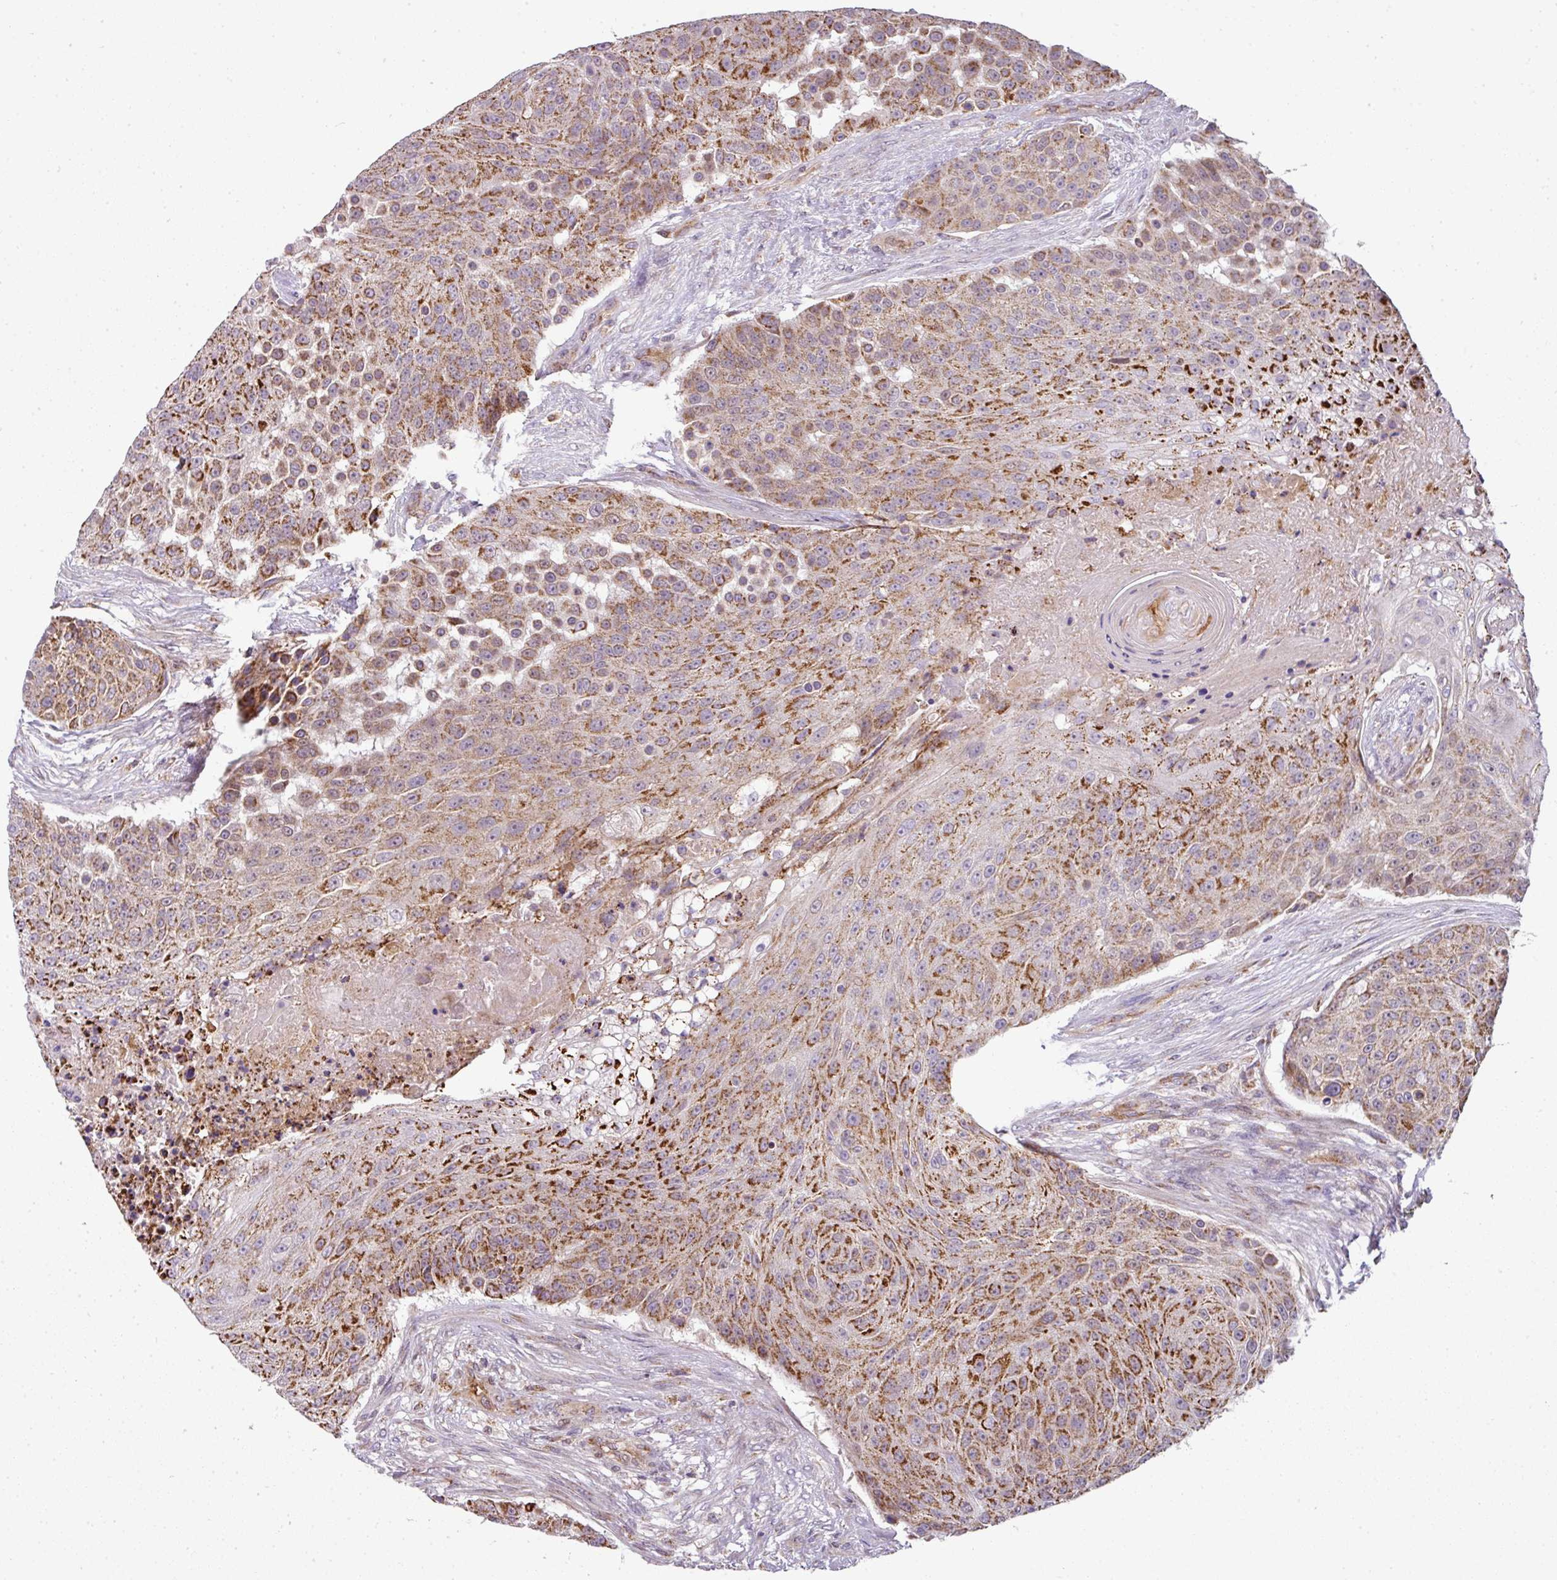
{"staining": {"intensity": "moderate", "quantity": ">75%", "location": "cytoplasmic/membranous"}, "tissue": "urothelial cancer", "cell_type": "Tumor cells", "image_type": "cancer", "snomed": [{"axis": "morphology", "description": "Urothelial carcinoma, High grade"}, {"axis": "topography", "description": "Urinary bladder"}], "caption": "Moderate cytoplasmic/membranous expression is identified in approximately >75% of tumor cells in urothelial carcinoma (high-grade).", "gene": "PRELID3B", "patient": {"sex": "female", "age": 63}}